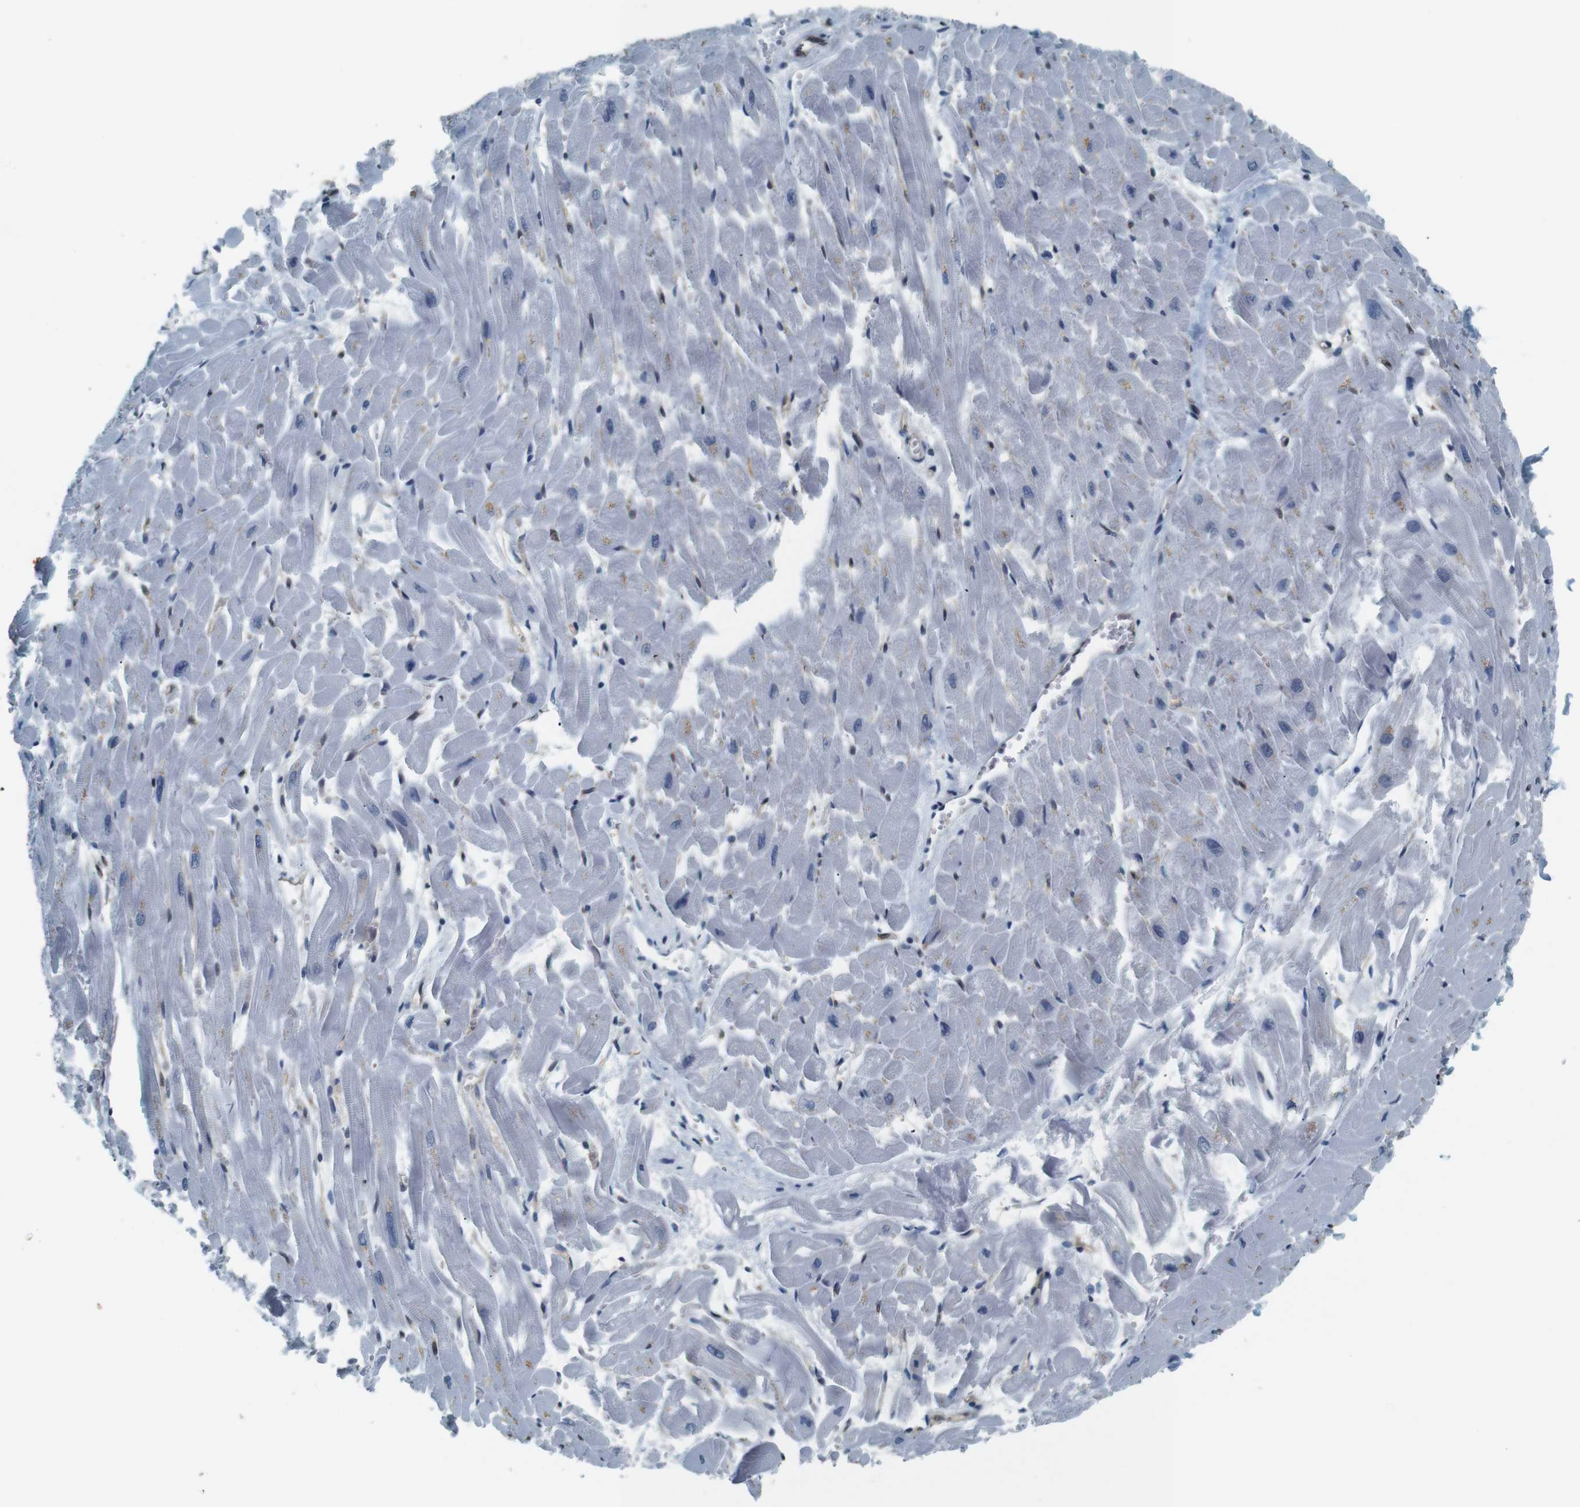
{"staining": {"intensity": "moderate", "quantity": "<25%", "location": "cytoplasmic/membranous"}, "tissue": "heart muscle", "cell_type": "Cardiomyocytes", "image_type": "normal", "snomed": [{"axis": "morphology", "description": "Normal tissue, NOS"}, {"axis": "topography", "description": "Heart"}], "caption": "Immunohistochemistry of normal heart muscle reveals low levels of moderate cytoplasmic/membranous positivity in approximately <25% of cardiomyocytes.", "gene": "NHEJ1", "patient": {"sex": "female", "age": 19}}